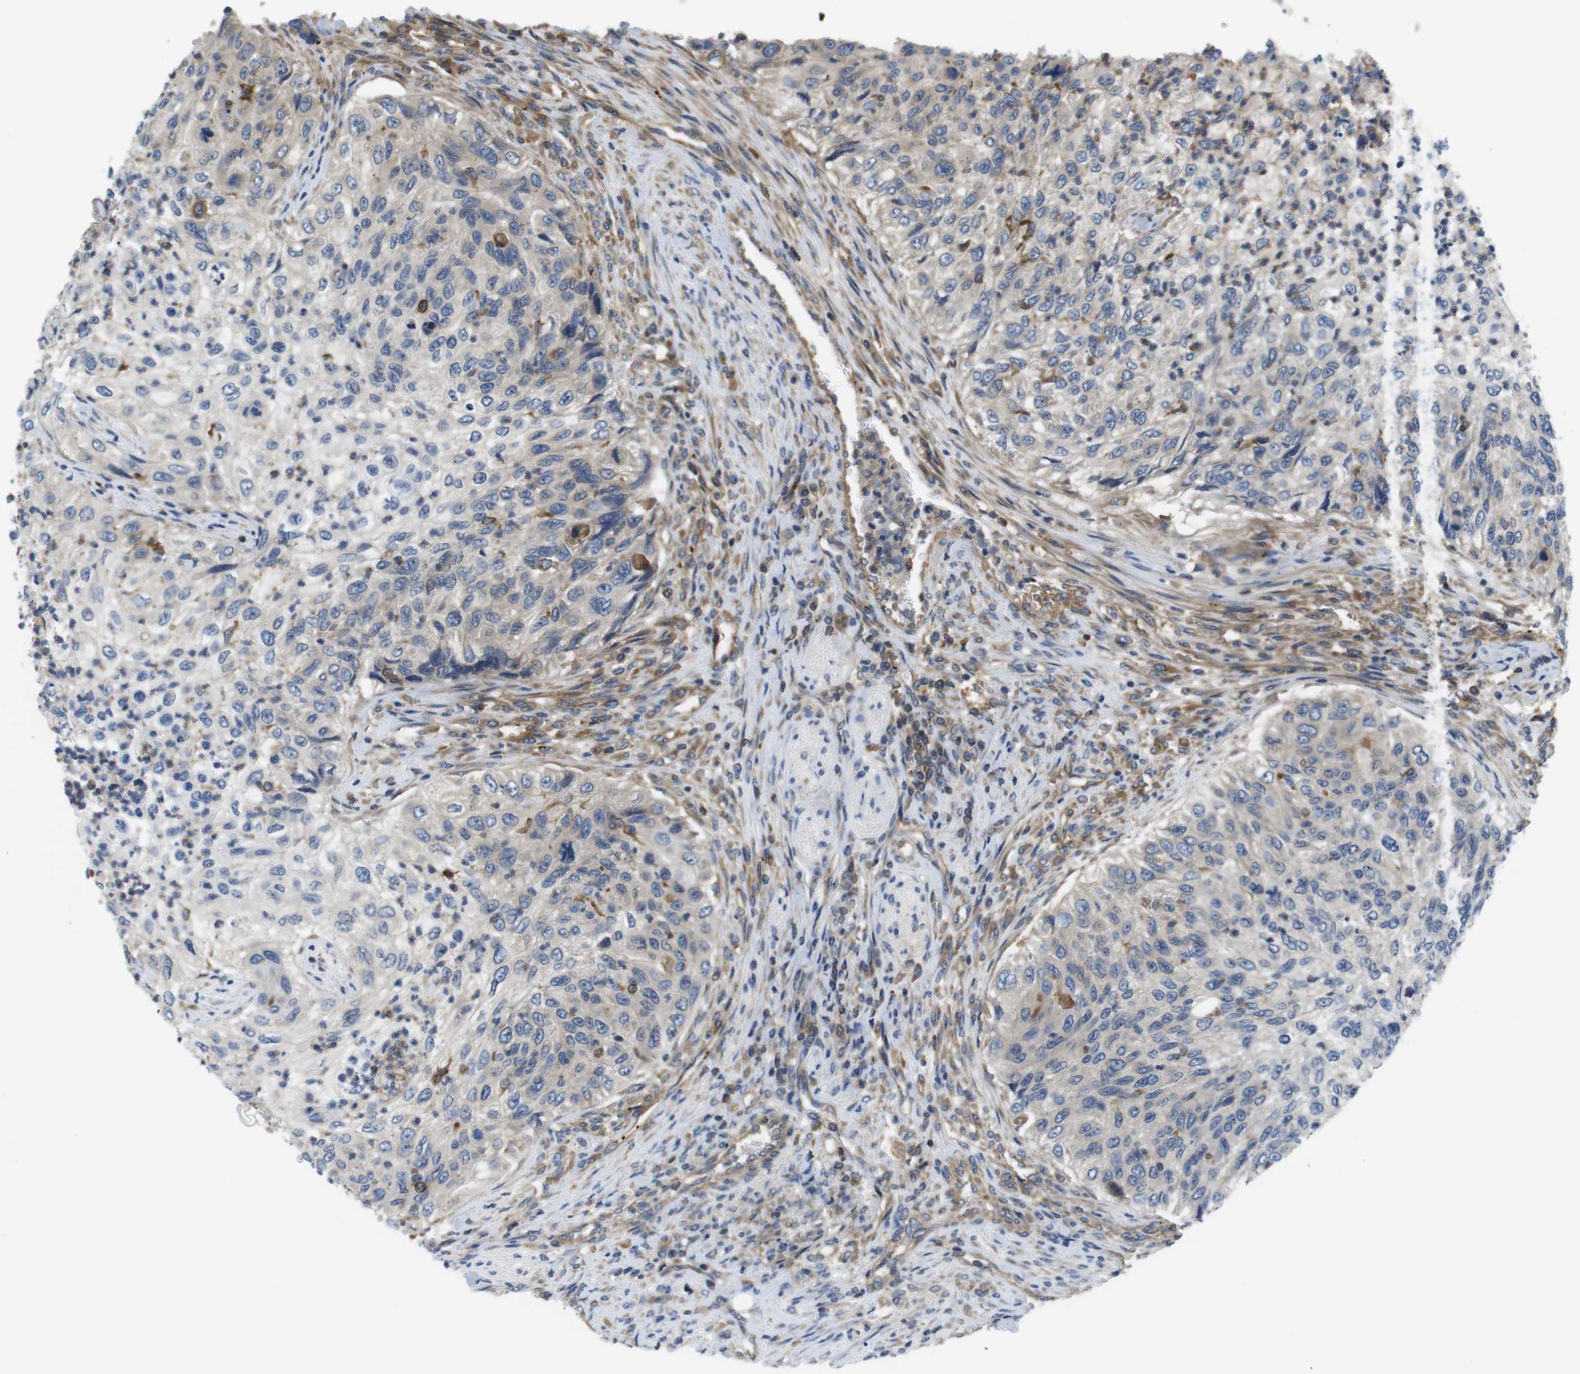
{"staining": {"intensity": "negative", "quantity": "none", "location": "none"}, "tissue": "urothelial cancer", "cell_type": "Tumor cells", "image_type": "cancer", "snomed": [{"axis": "morphology", "description": "Urothelial carcinoma, High grade"}, {"axis": "topography", "description": "Urinary bladder"}], "caption": "Tumor cells show no significant protein staining in urothelial carcinoma (high-grade). Nuclei are stained in blue.", "gene": "HERPUD2", "patient": {"sex": "female", "age": 60}}